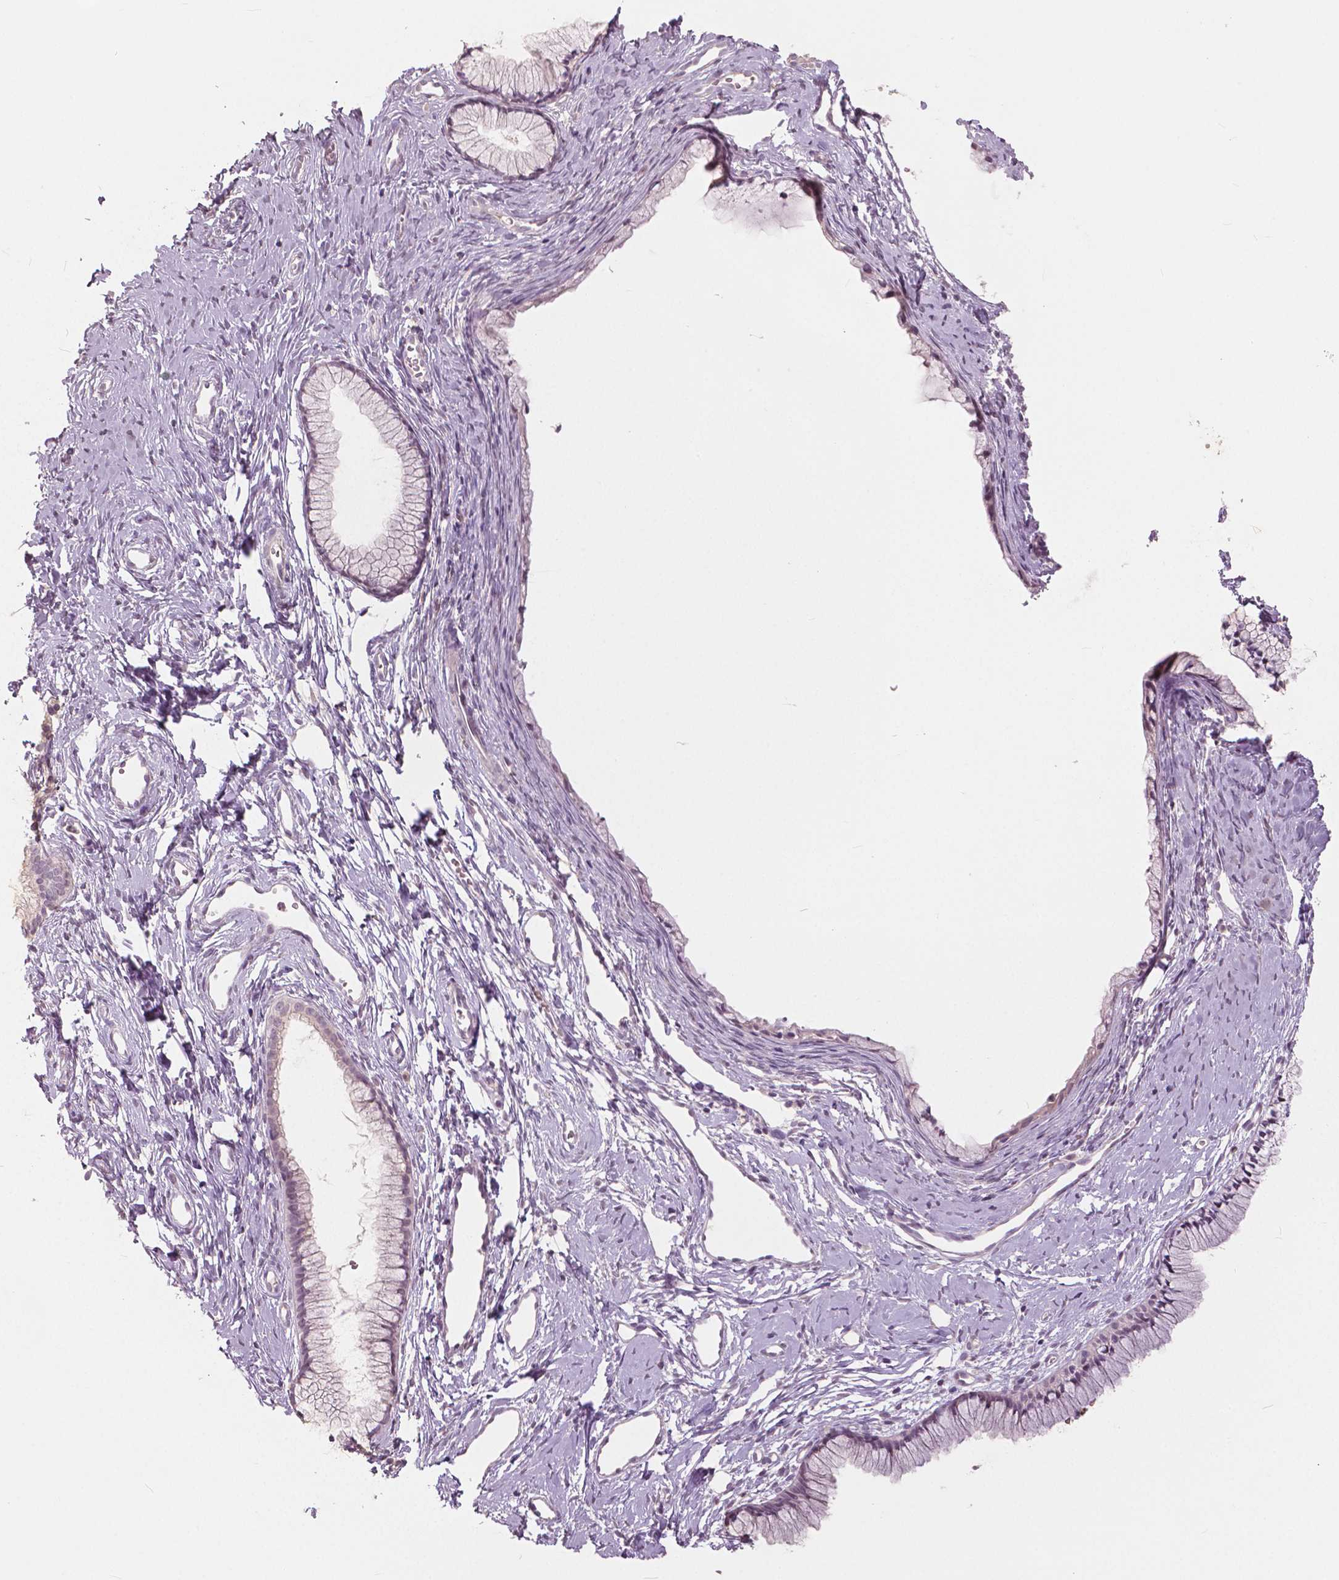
{"staining": {"intensity": "negative", "quantity": "none", "location": "none"}, "tissue": "cervix", "cell_type": "Glandular cells", "image_type": "normal", "snomed": [{"axis": "morphology", "description": "Normal tissue, NOS"}, {"axis": "topography", "description": "Cervix"}], "caption": "A photomicrograph of cervix stained for a protein demonstrates no brown staining in glandular cells. (DAB immunohistochemistry (IHC) visualized using brightfield microscopy, high magnification).", "gene": "NANOG", "patient": {"sex": "female", "age": 40}}